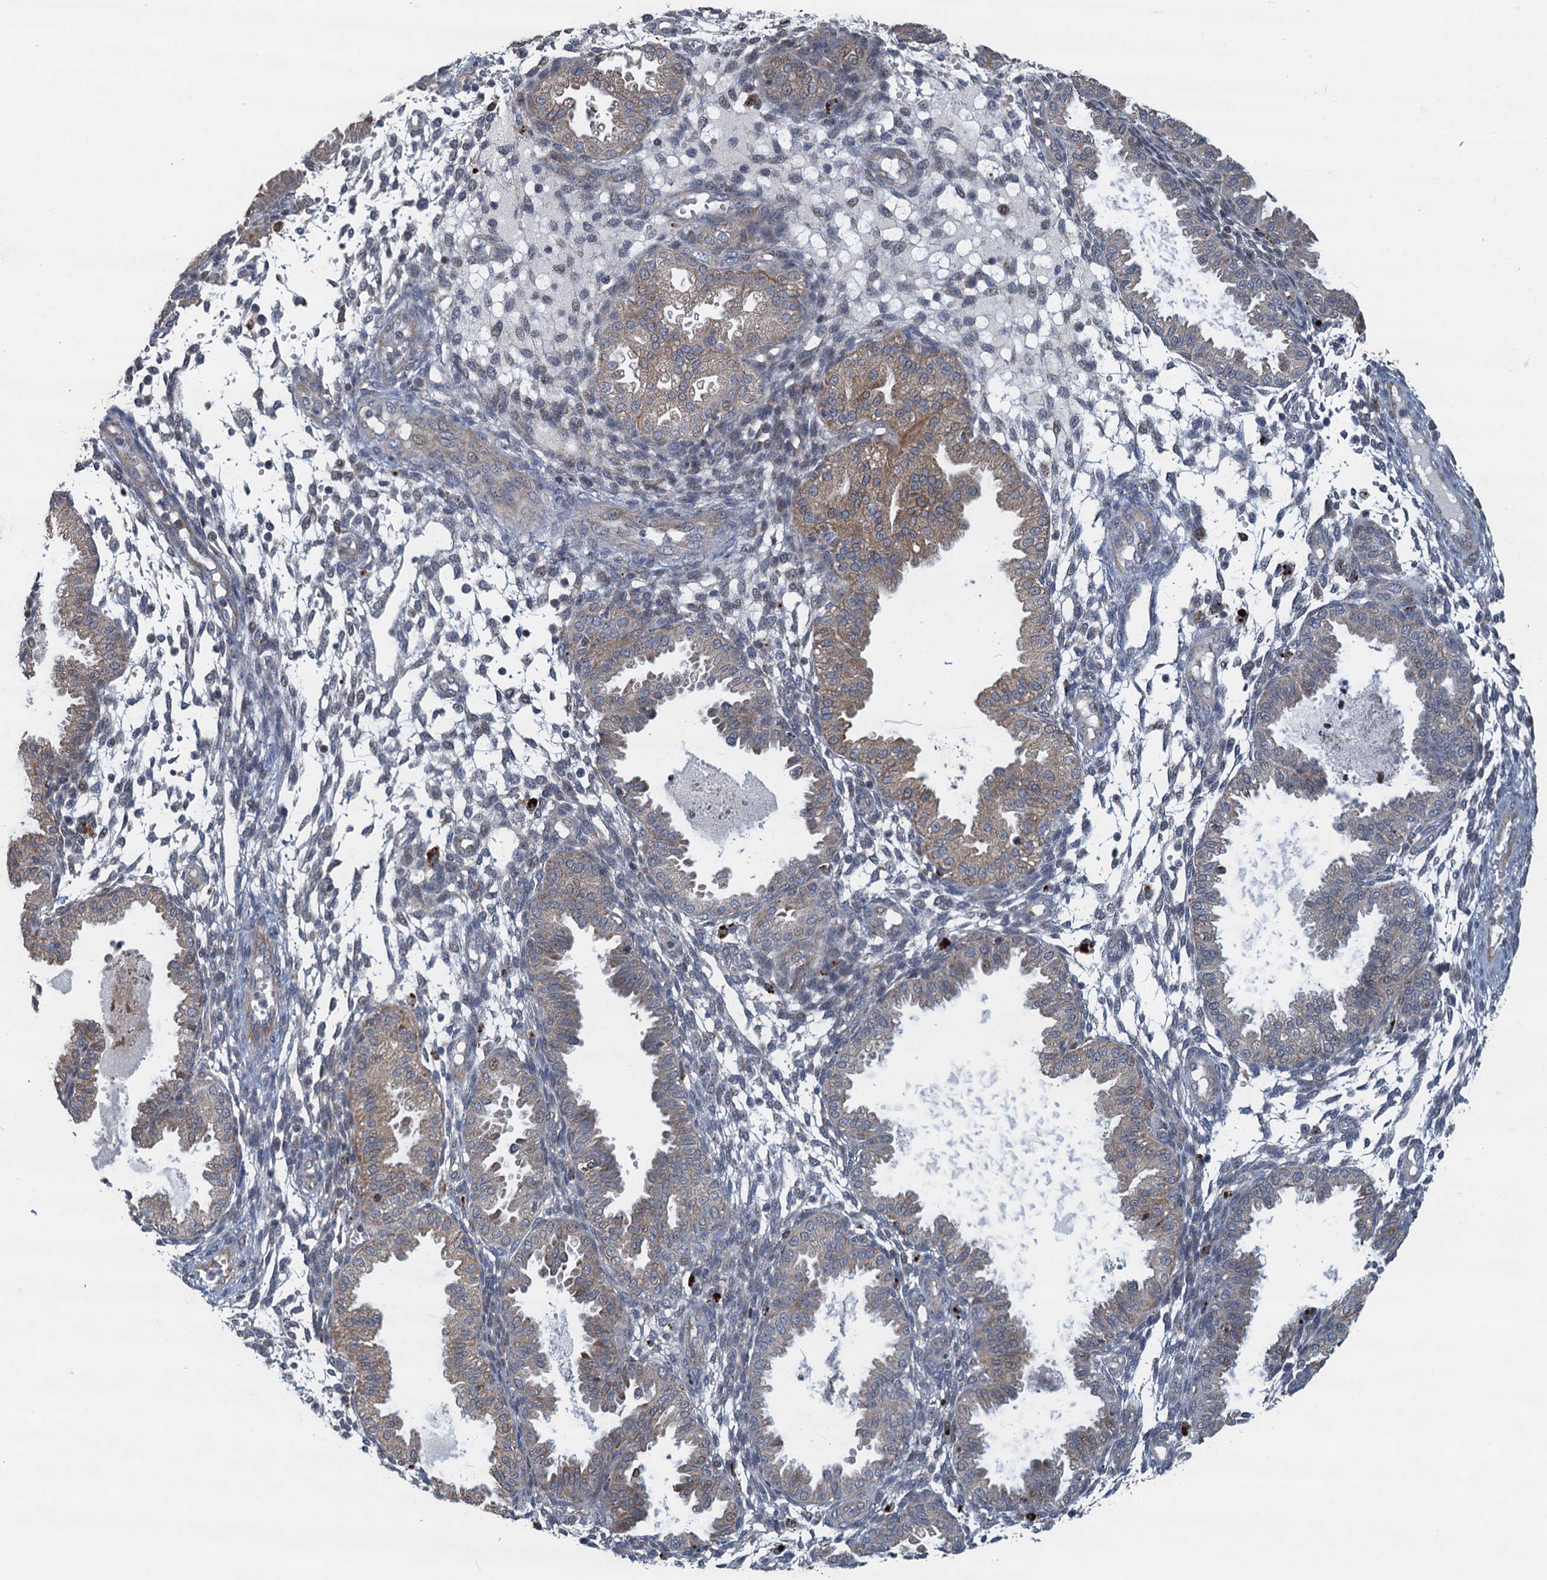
{"staining": {"intensity": "negative", "quantity": "none", "location": "none"}, "tissue": "endometrium", "cell_type": "Cells in endometrial stroma", "image_type": "normal", "snomed": [{"axis": "morphology", "description": "Normal tissue, NOS"}, {"axis": "topography", "description": "Endometrium"}], "caption": "Image shows no protein expression in cells in endometrial stroma of normal endometrium.", "gene": "AGRN", "patient": {"sex": "female", "age": 33}}